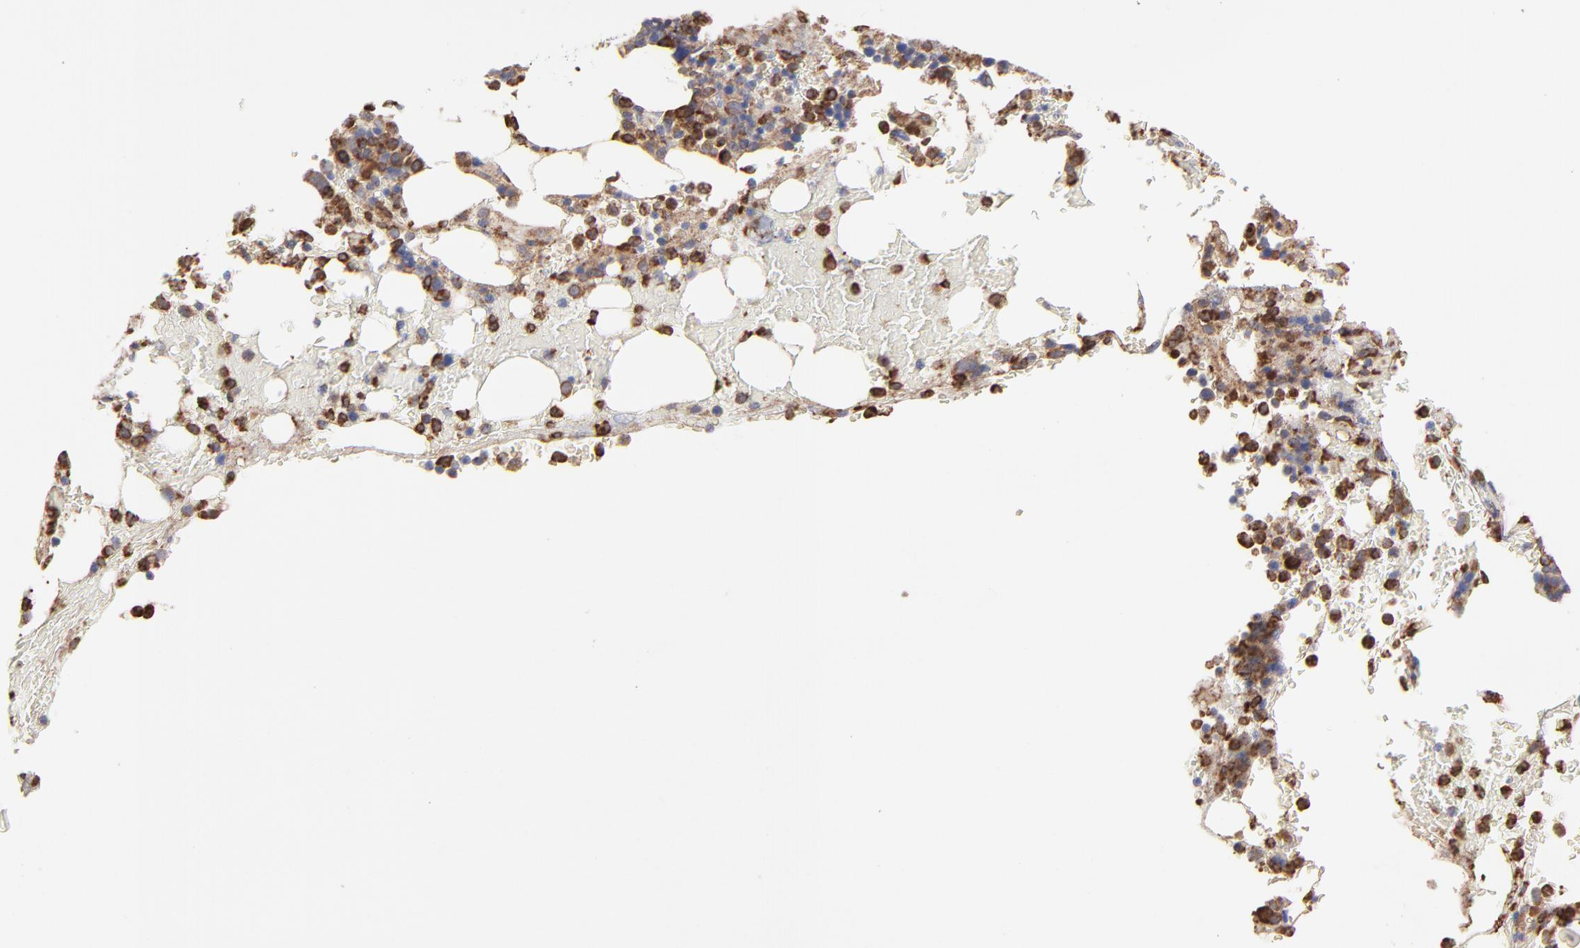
{"staining": {"intensity": "strong", "quantity": ">75%", "location": "cytoplasmic/membranous"}, "tissue": "bone marrow", "cell_type": "Hematopoietic cells", "image_type": "normal", "snomed": [{"axis": "morphology", "description": "Normal tissue, NOS"}, {"axis": "topography", "description": "Bone marrow"}], "caption": "Immunohistochemical staining of benign bone marrow demonstrates strong cytoplasmic/membranous protein expression in approximately >75% of hematopoietic cells.", "gene": "PFKM", "patient": {"sex": "female", "age": 73}}